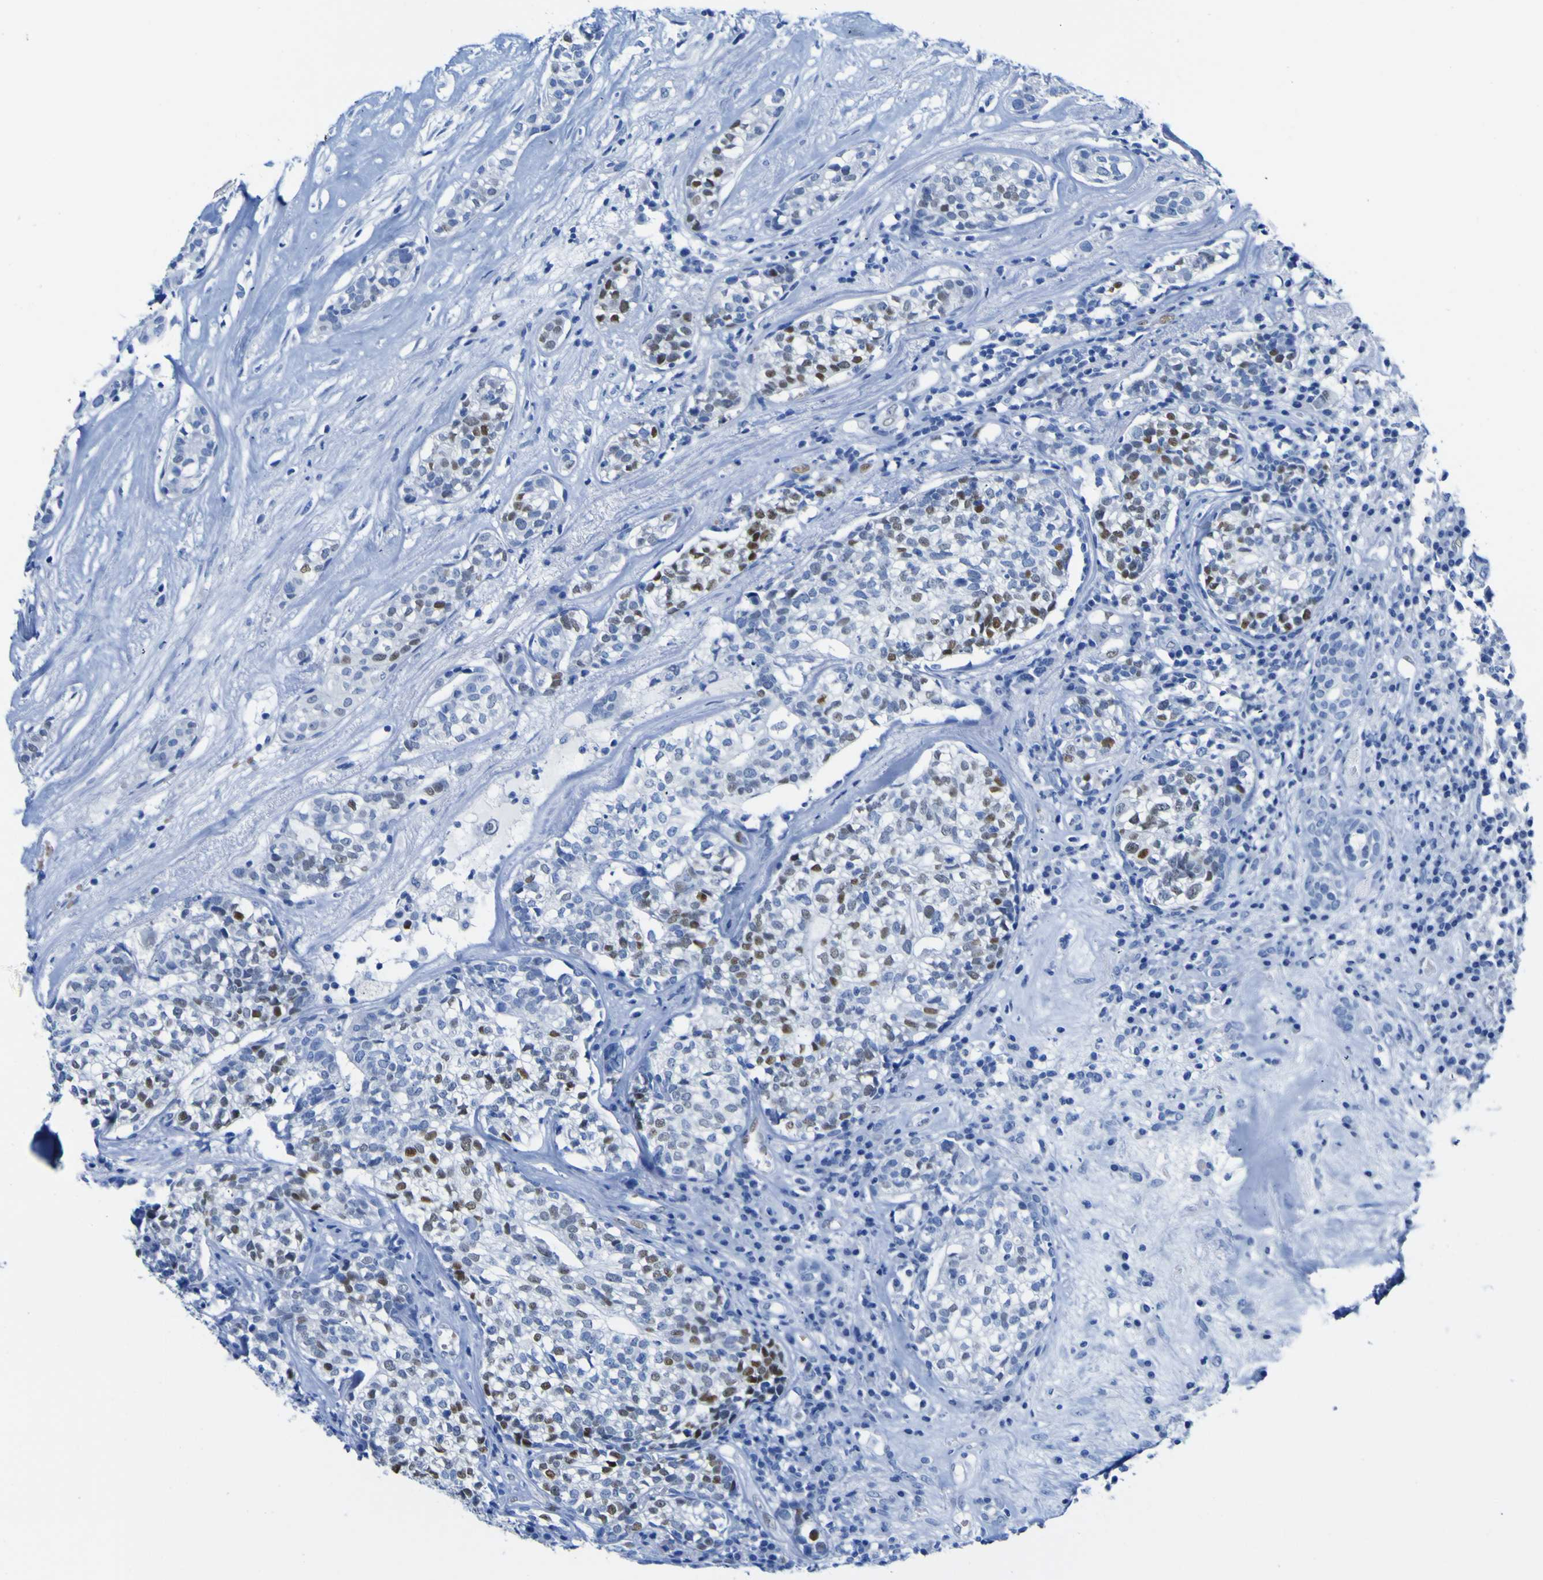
{"staining": {"intensity": "moderate", "quantity": "25%-75%", "location": "nuclear"}, "tissue": "head and neck cancer", "cell_type": "Tumor cells", "image_type": "cancer", "snomed": [{"axis": "morphology", "description": "Adenocarcinoma, NOS"}, {"axis": "topography", "description": "Salivary gland"}, {"axis": "topography", "description": "Head-Neck"}], "caption": "The histopathology image shows staining of adenocarcinoma (head and neck), revealing moderate nuclear protein staining (brown color) within tumor cells. (Stains: DAB in brown, nuclei in blue, Microscopy: brightfield microscopy at high magnification).", "gene": "DACH1", "patient": {"sex": "female", "age": 65}}